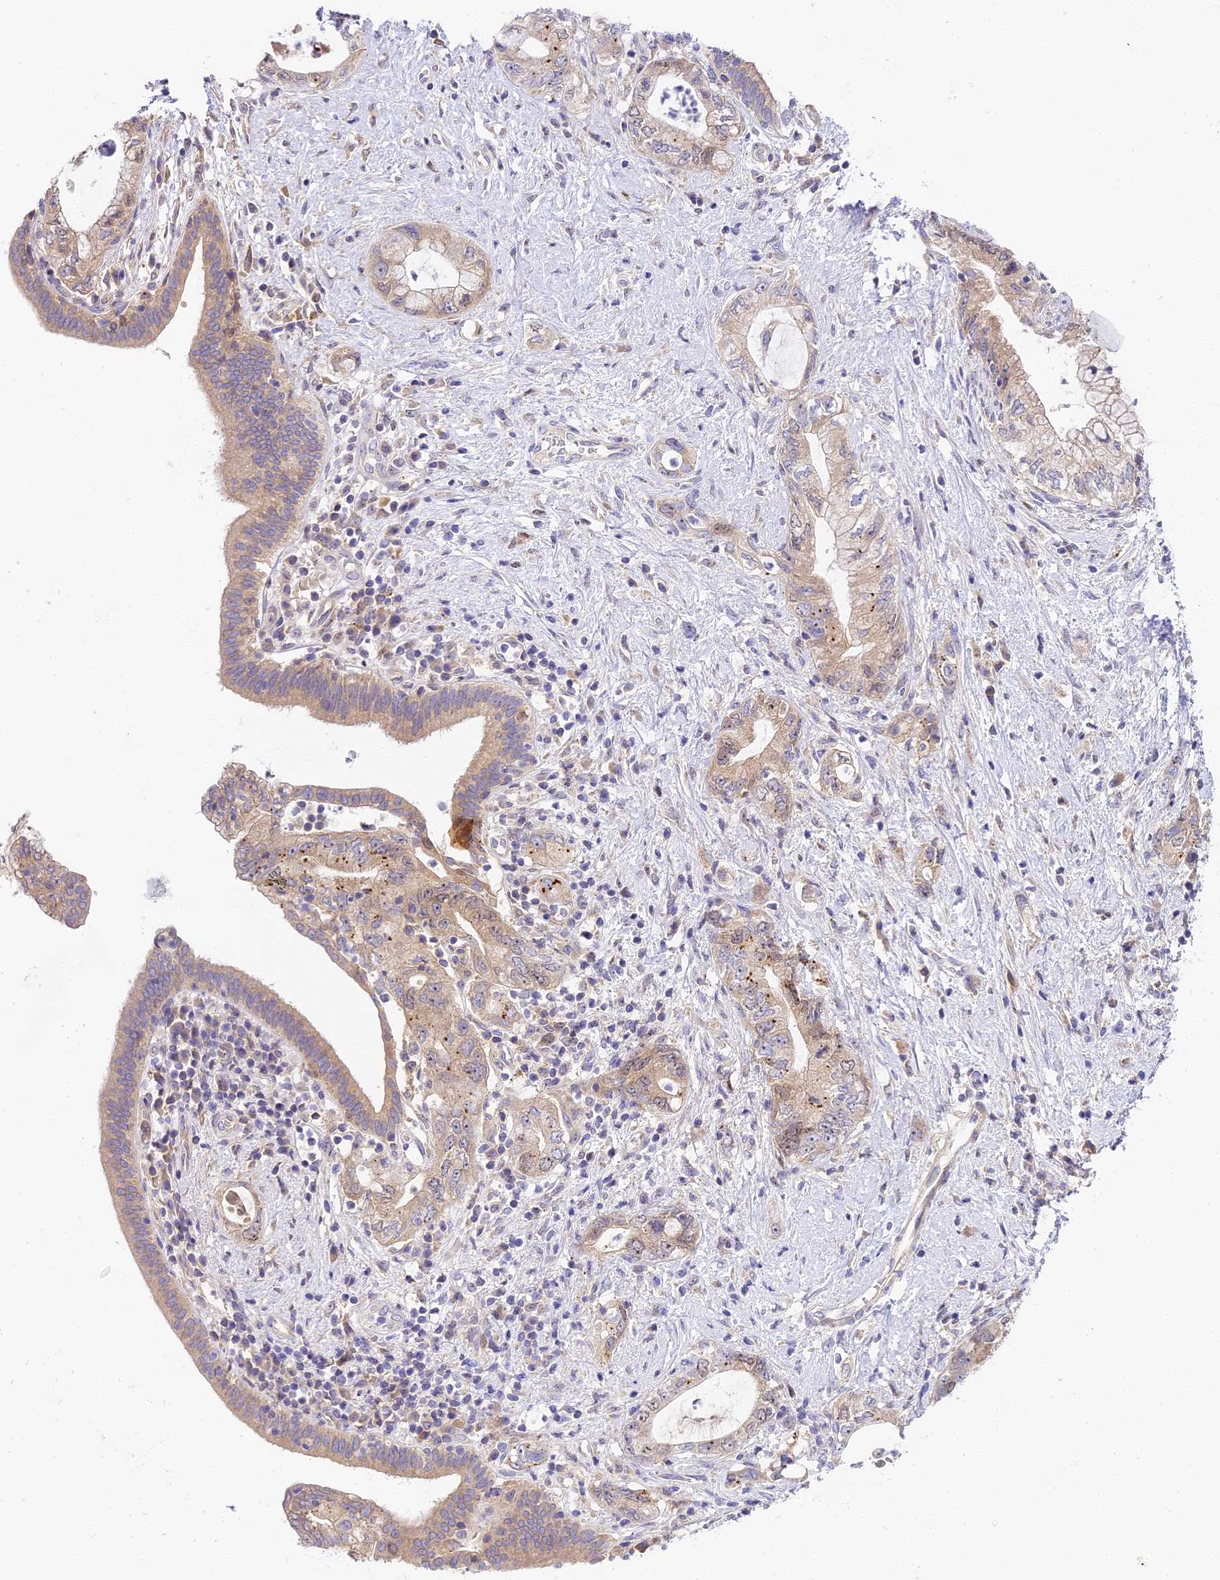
{"staining": {"intensity": "weak", "quantity": ">75%", "location": "cytoplasmic/membranous,nuclear"}, "tissue": "pancreatic cancer", "cell_type": "Tumor cells", "image_type": "cancer", "snomed": [{"axis": "morphology", "description": "Adenocarcinoma, NOS"}, {"axis": "topography", "description": "Pancreas"}], "caption": "Brown immunohistochemical staining in pancreatic adenocarcinoma demonstrates weak cytoplasmic/membranous and nuclear positivity in about >75% of tumor cells.", "gene": "RAD51", "patient": {"sex": "female", "age": 73}}